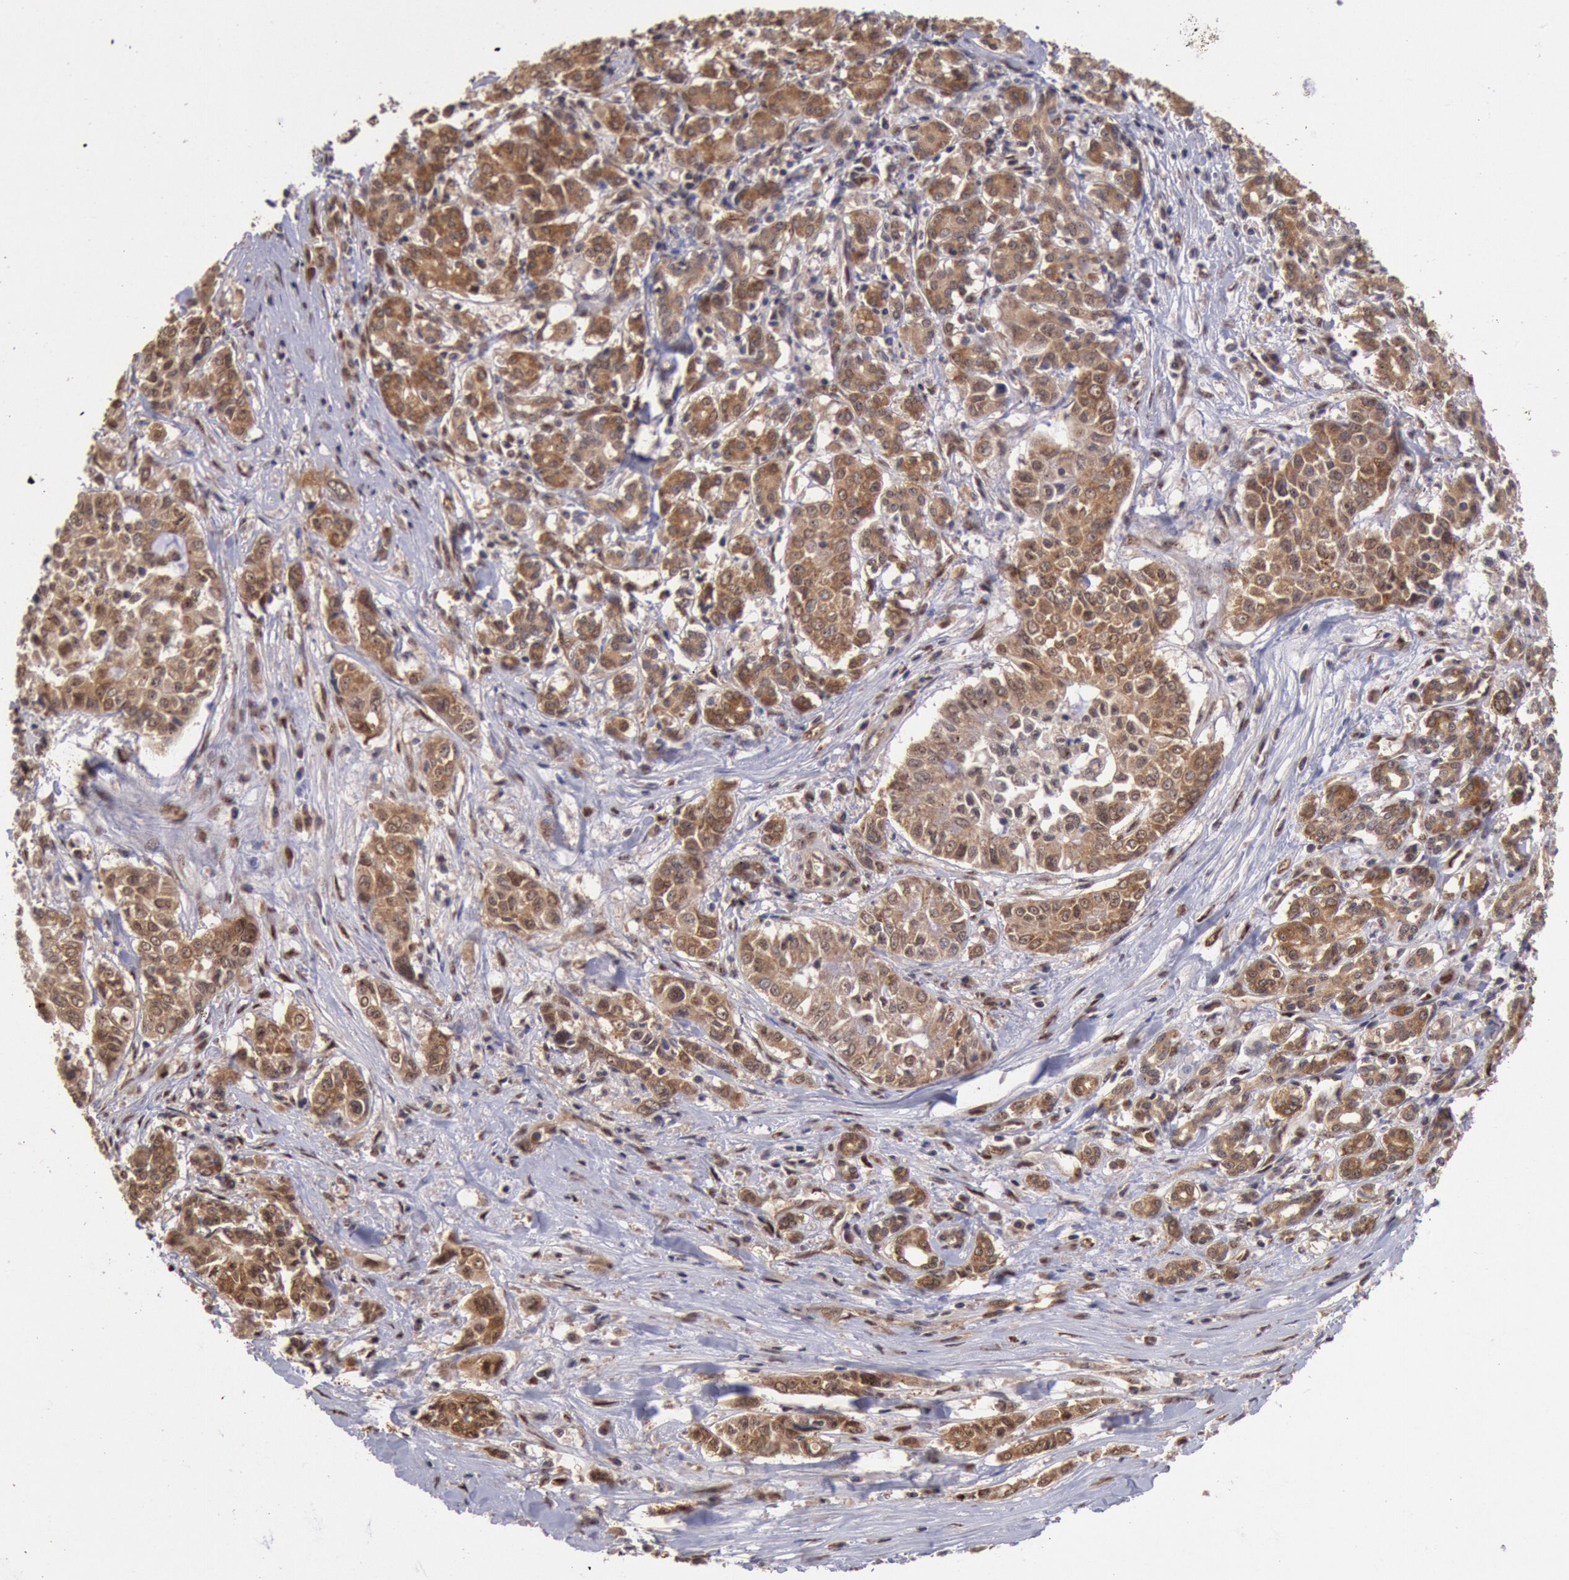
{"staining": {"intensity": "moderate", "quantity": ">75%", "location": "cytoplasmic/membranous"}, "tissue": "pancreatic cancer", "cell_type": "Tumor cells", "image_type": "cancer", "snomed": [{"axis": "morphology", "description": "Adenocarcinoma, NOS"}, {"axis": "topography", "description": "Pancreas"}], "caption": "High-power microscopy captured an IHC histopathology image of adenocarcinoma (pancreatic), revealing moderate cytoplasmic/membranous staining in approximately >75% of tumor cells.", "gene": "STX17", "patient": {"sex": "female", "age": 52}}